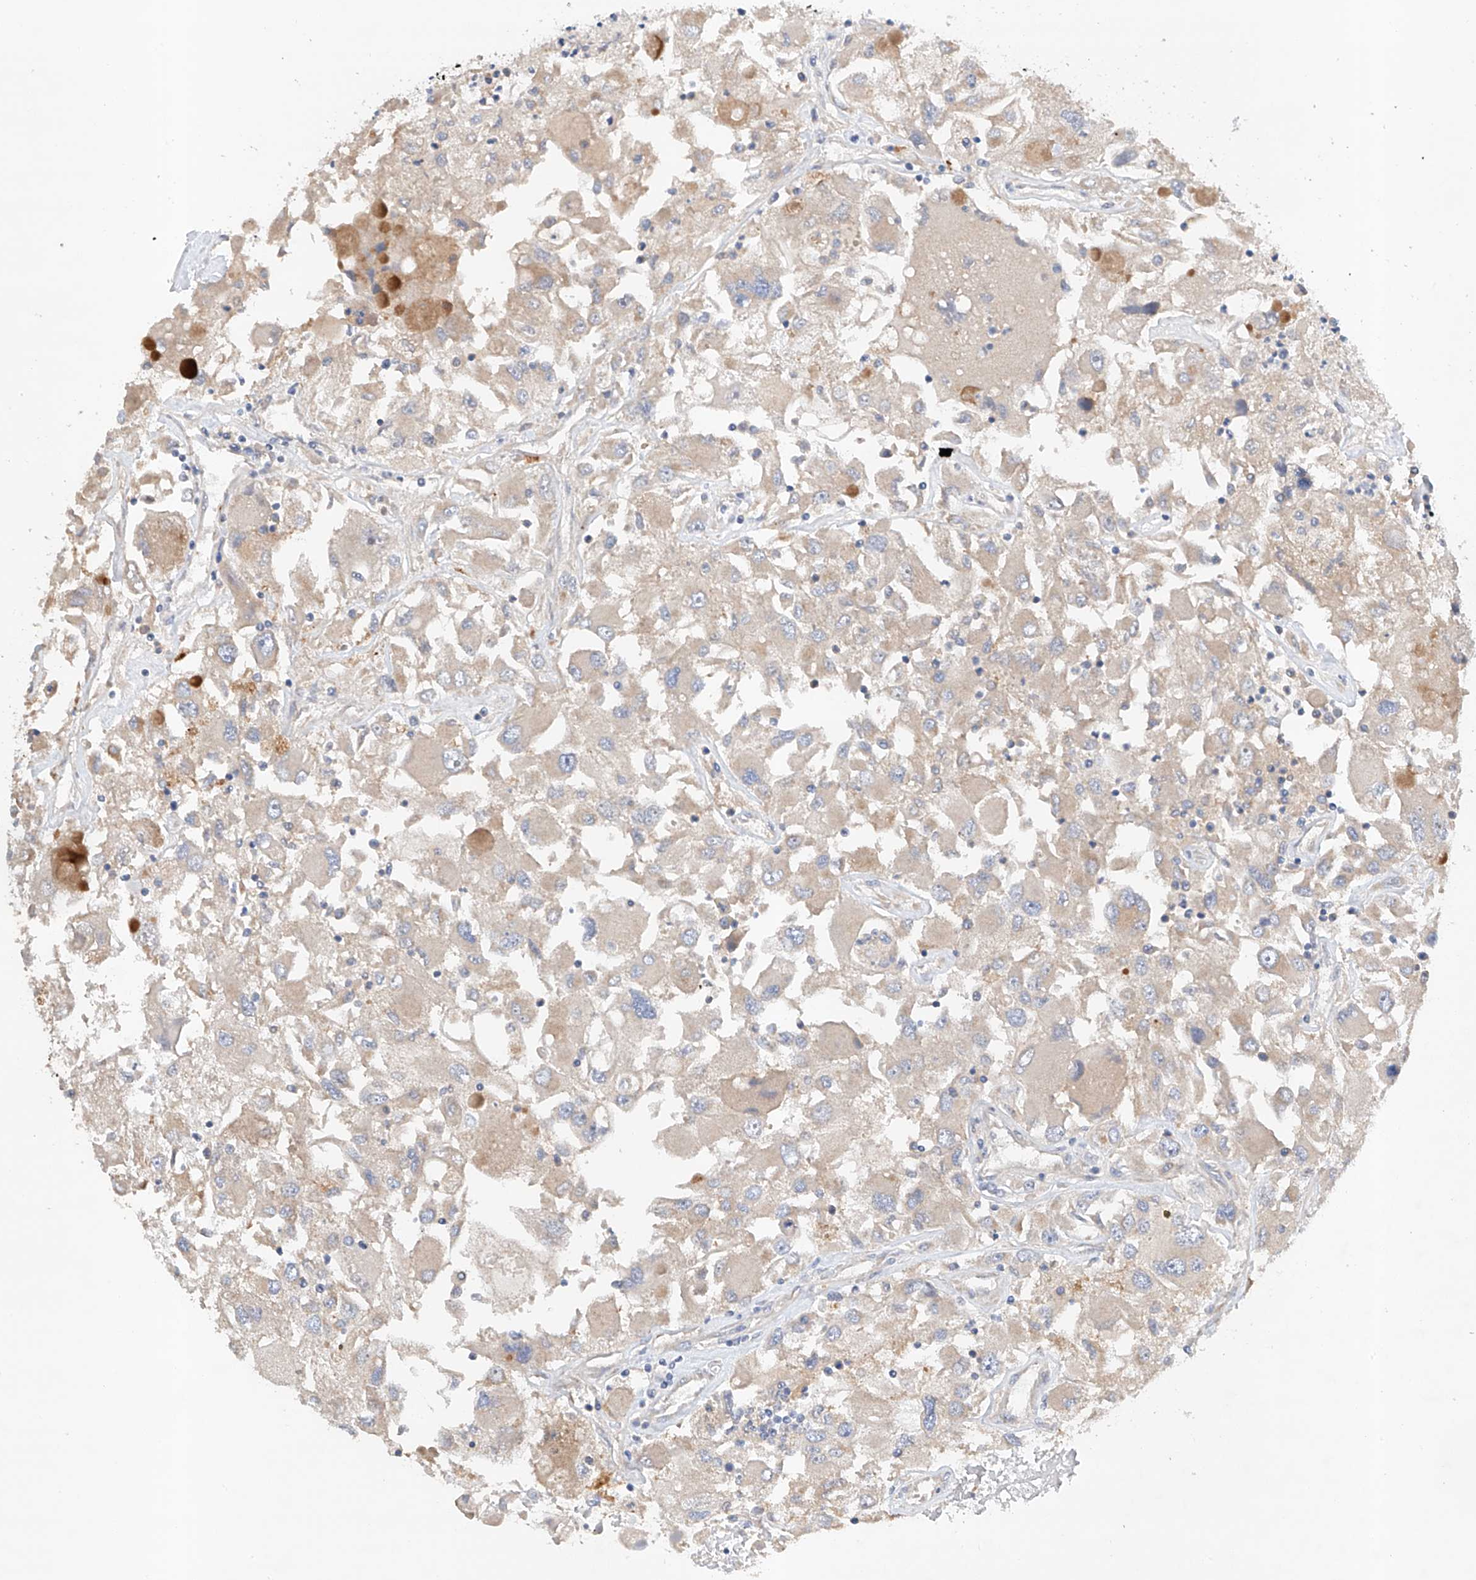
{"staining": {"intensity": "weak", "quantity": ">75%", "location": "cytoplasmic/membranous"}, "tissue": "renal cancer", "cell_type": "Tumor cells", "image_type": "cancer", "snomed": [{"axis": "morphology", "description": "Adenocarcinoma, NOS"}, {"axis": "topography", "description": "Kidney"}], "caption": "Immunohistochemistry (IHC) photomicrograph of adenocarcinoma (renal) stained for a protein (brown), which shows low levels of weak cytoplasmic/membranous staining in about >75% of tumor cells.", "gene": "GPC4", "patient": {"sex": "female", "age": 52}}